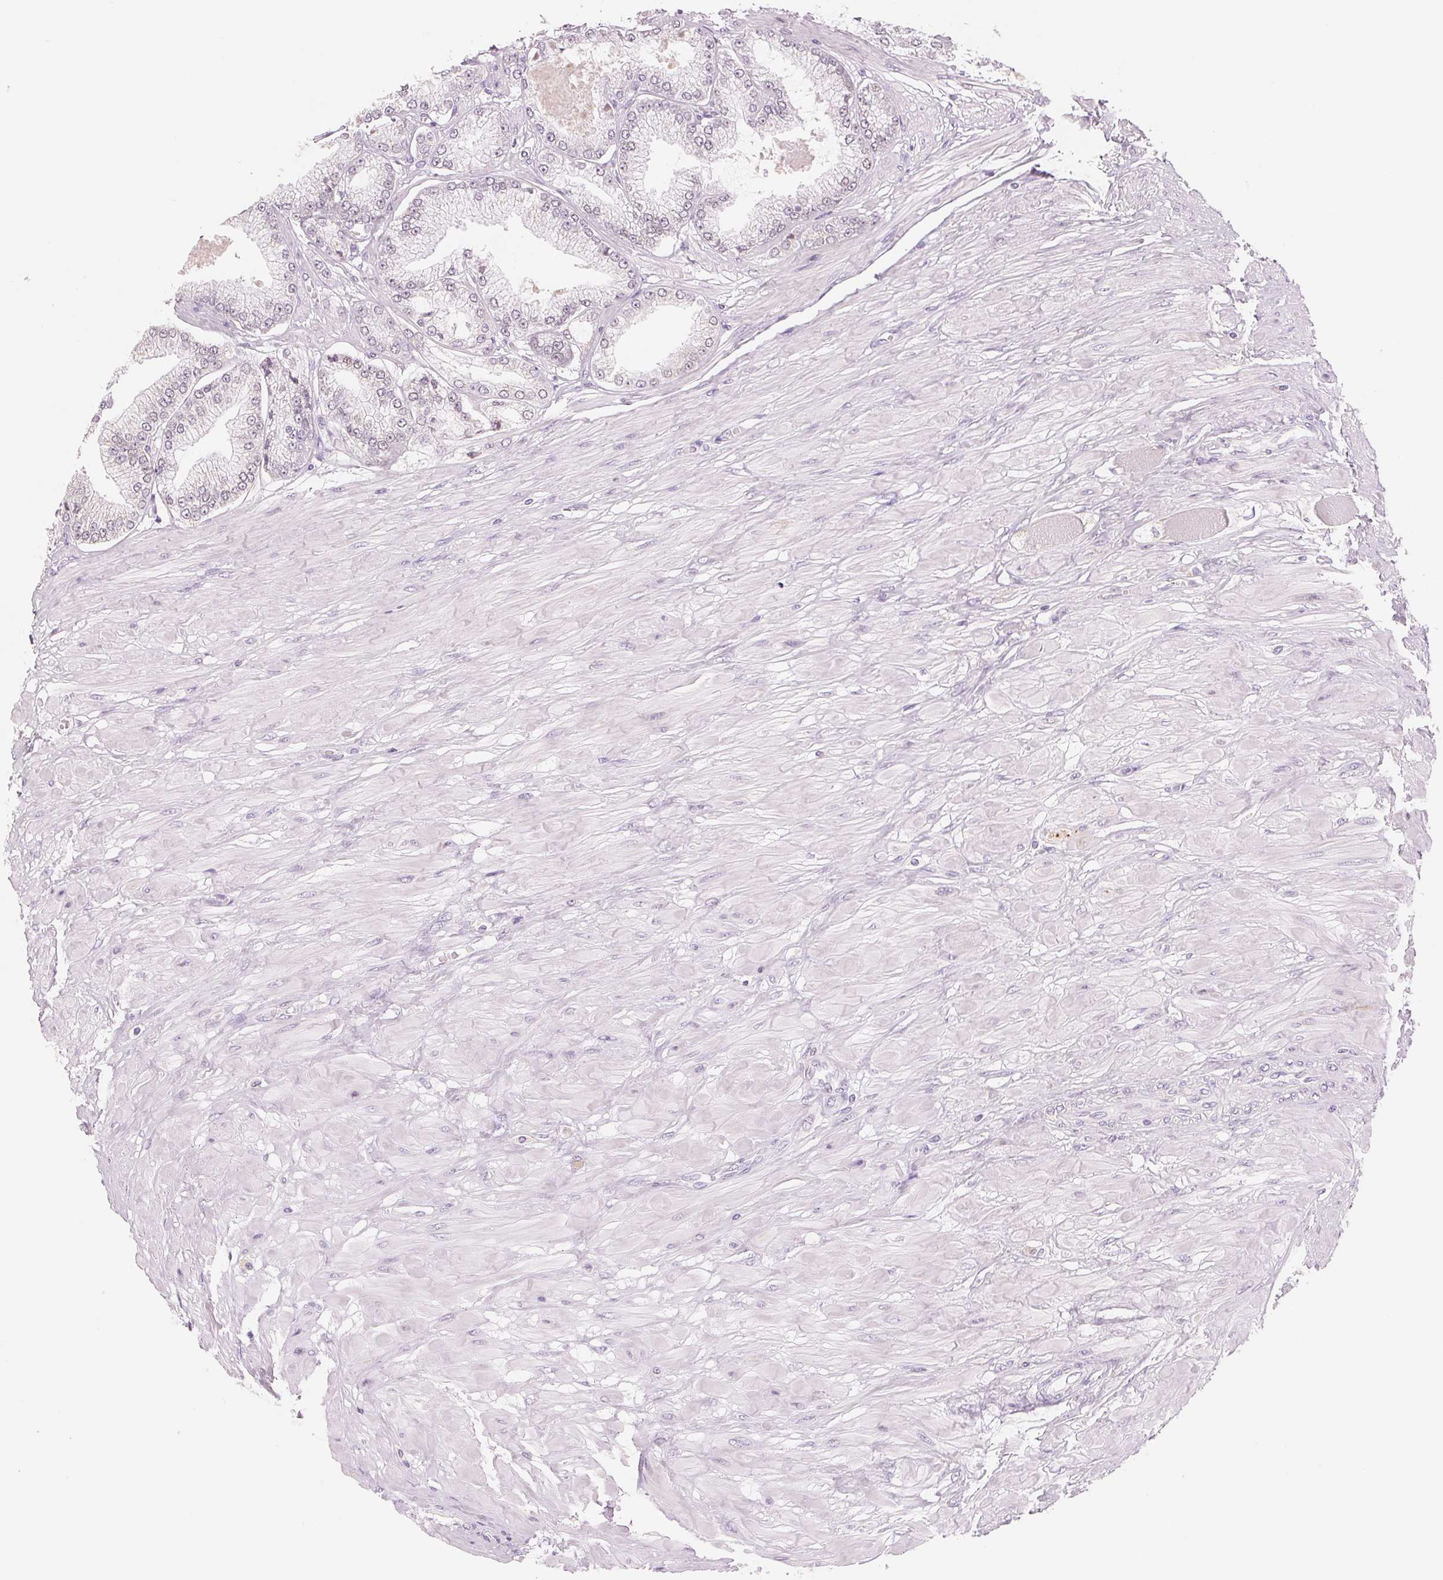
{"staining": {"intensity": "negative", "quantity": "none", "location": "none"}, "tissue": "prostate cancer", "cell_type": "Tumor cells", "image_type": "cancer", "snomed": [{"axis": "morphology", "description": "Adenocarcinoma, Low grade"}, {"axis": "topography", "description": "Prostate"}], "caption": "Human prostate adenocarcinoma (low-grade) stained for a protein using immunohistochemistry exhibits no staining in tumor cells.", "gene": "HOXB13", "patient": {"sex": "male", "age": 55}}